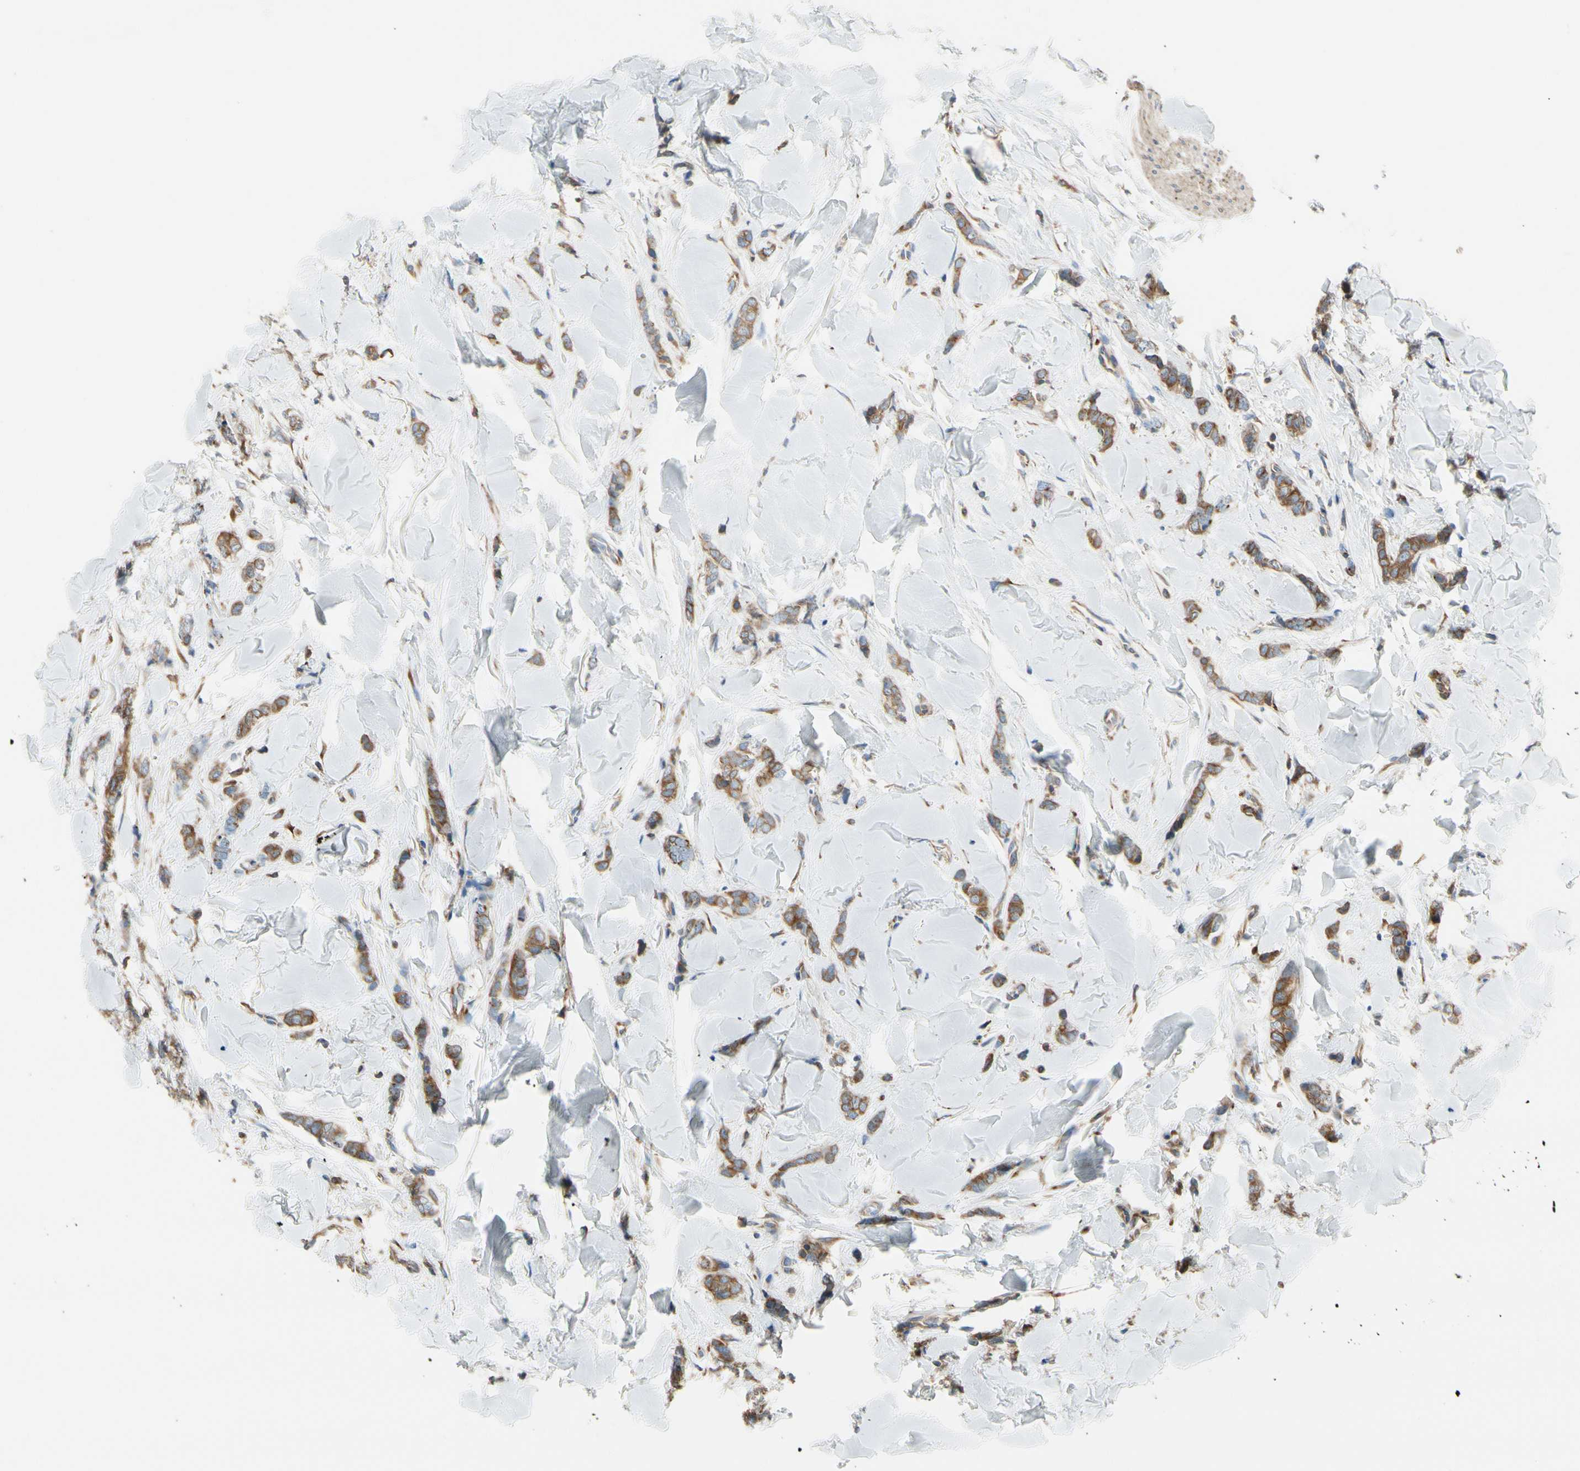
{"staining": {"intensity": "moderate", "quantity": ">75%", "location": "cytoplasmic/membranous"}, "tissue": "breast cancer", "cell_type": "Tumor cells", "image_type": "cancer", "snomed": [{"axis": "morphology", "description": "Lobular carcinoma"}, {"axis": "topography", "description": "Skin"}, {"axis": "topography", "description": "Breast"}], "caption": "High-magnification brightfield microscopy of breast cancer stained with DAB (brown) and counterstained with hematoxylin (blue). tumor cells exhibit moderate cytoplasmic/membranous staining is appreciated in about>75% of cells.", "gene": "CLCC1", "patient": {"sex": "female", "age": 46}}